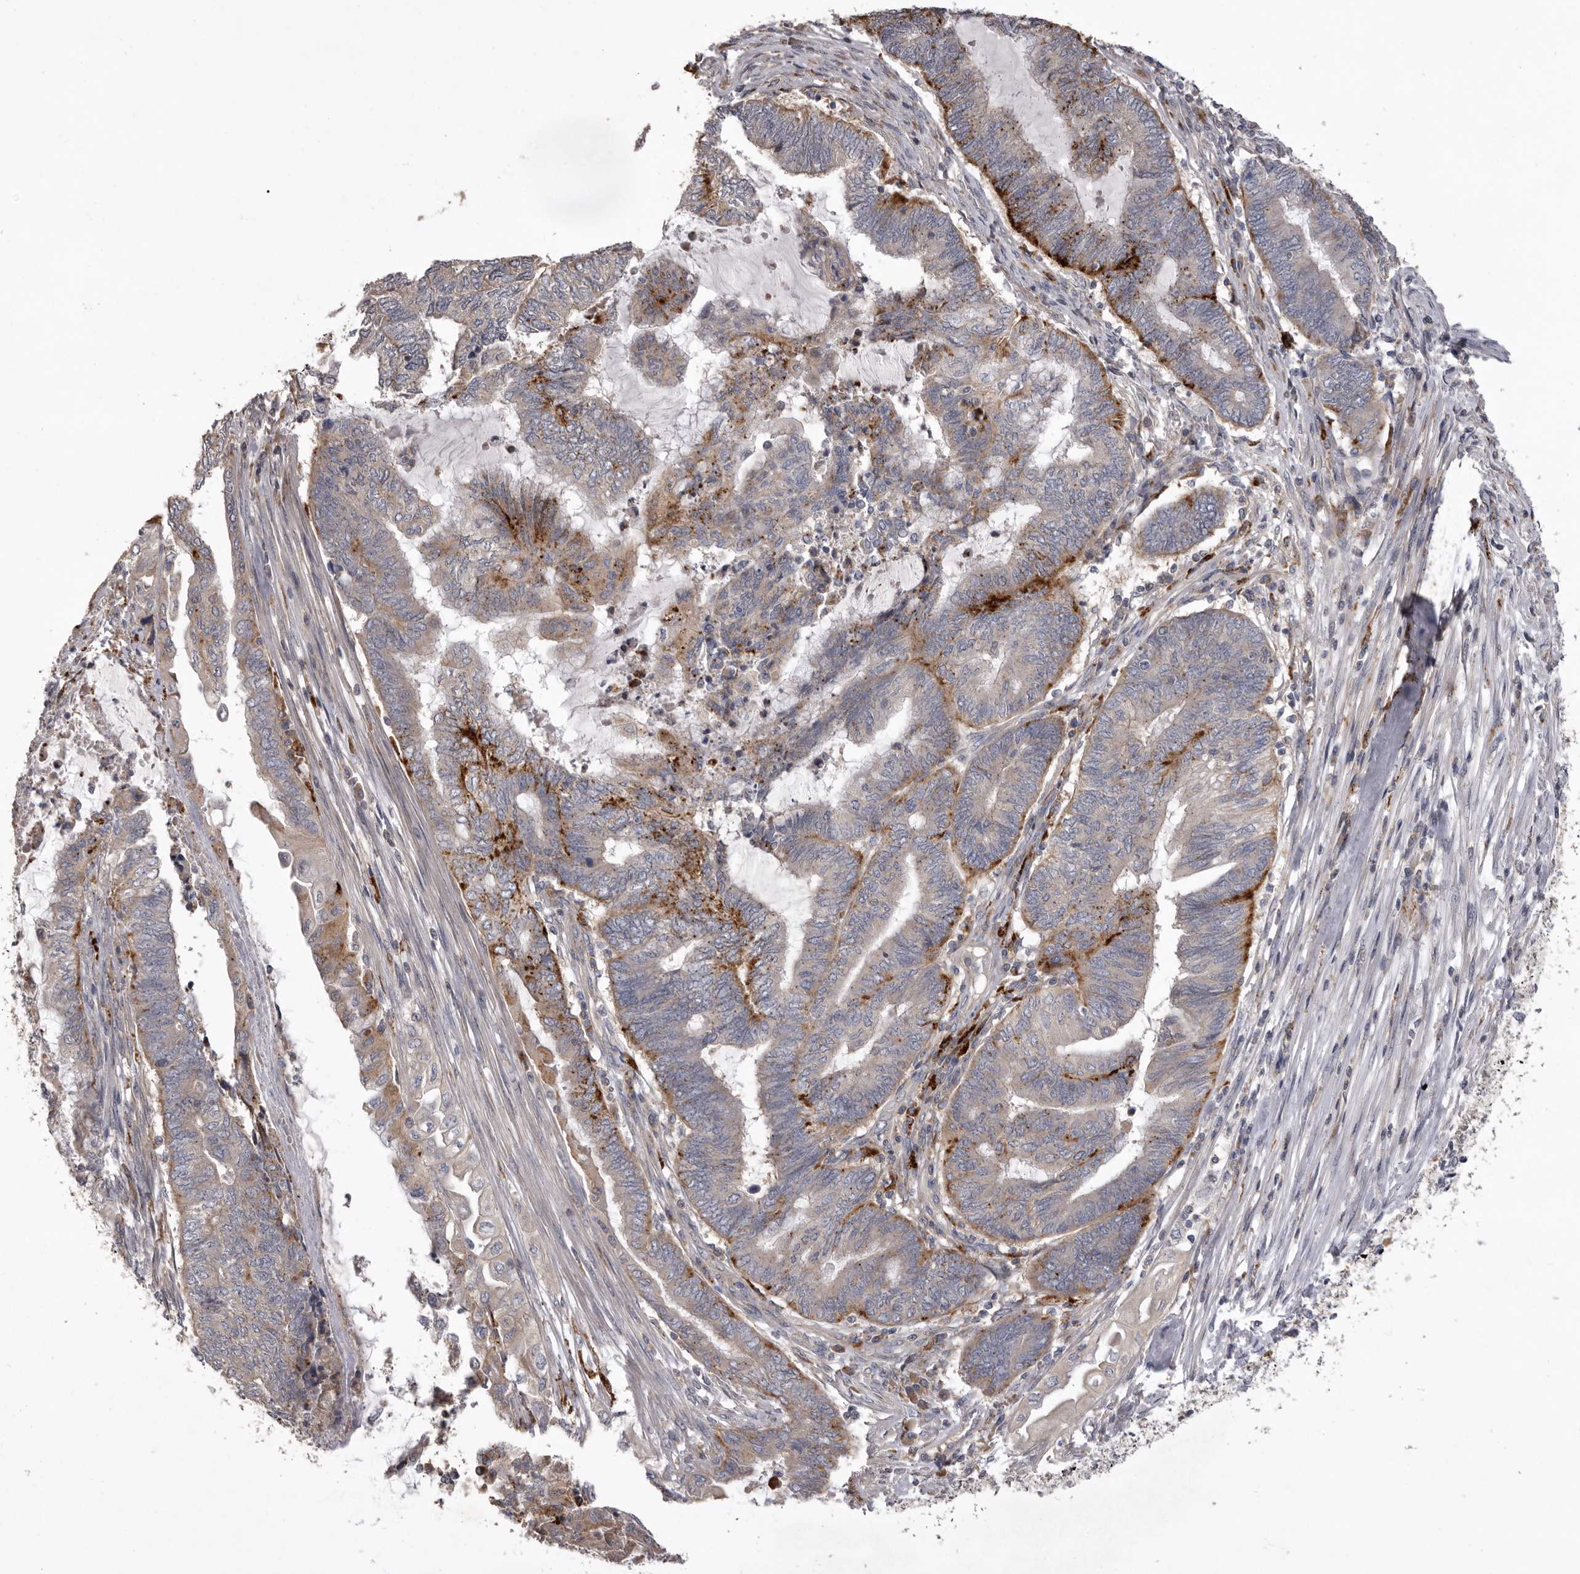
{"staining": {"intensity": "moderate", "quantity": "<25%", "location": "cytoplasmic/membranous"}, "tissue": "endometrial cancer", "cell_type": "Tumor cells", "image_type": "cancer", "snomed": [{"axis": "morphology", "description": "Adenocarcinoma, NOS"}, {"axis": "topography", "description": "Uterus"}, {"axis": "topography", "description": "Endometrium"}], "caption": "DAB (3,3'-diaminobenzidine) immunohistochemical staining of endometrial cancer (adenocarcinoma) exhibits moderate cytoplasmic/membranous protein positivity in about <25% of tumor cells.", "gene": "WDR47", "patient": {"sex": "female", "age": 70}}